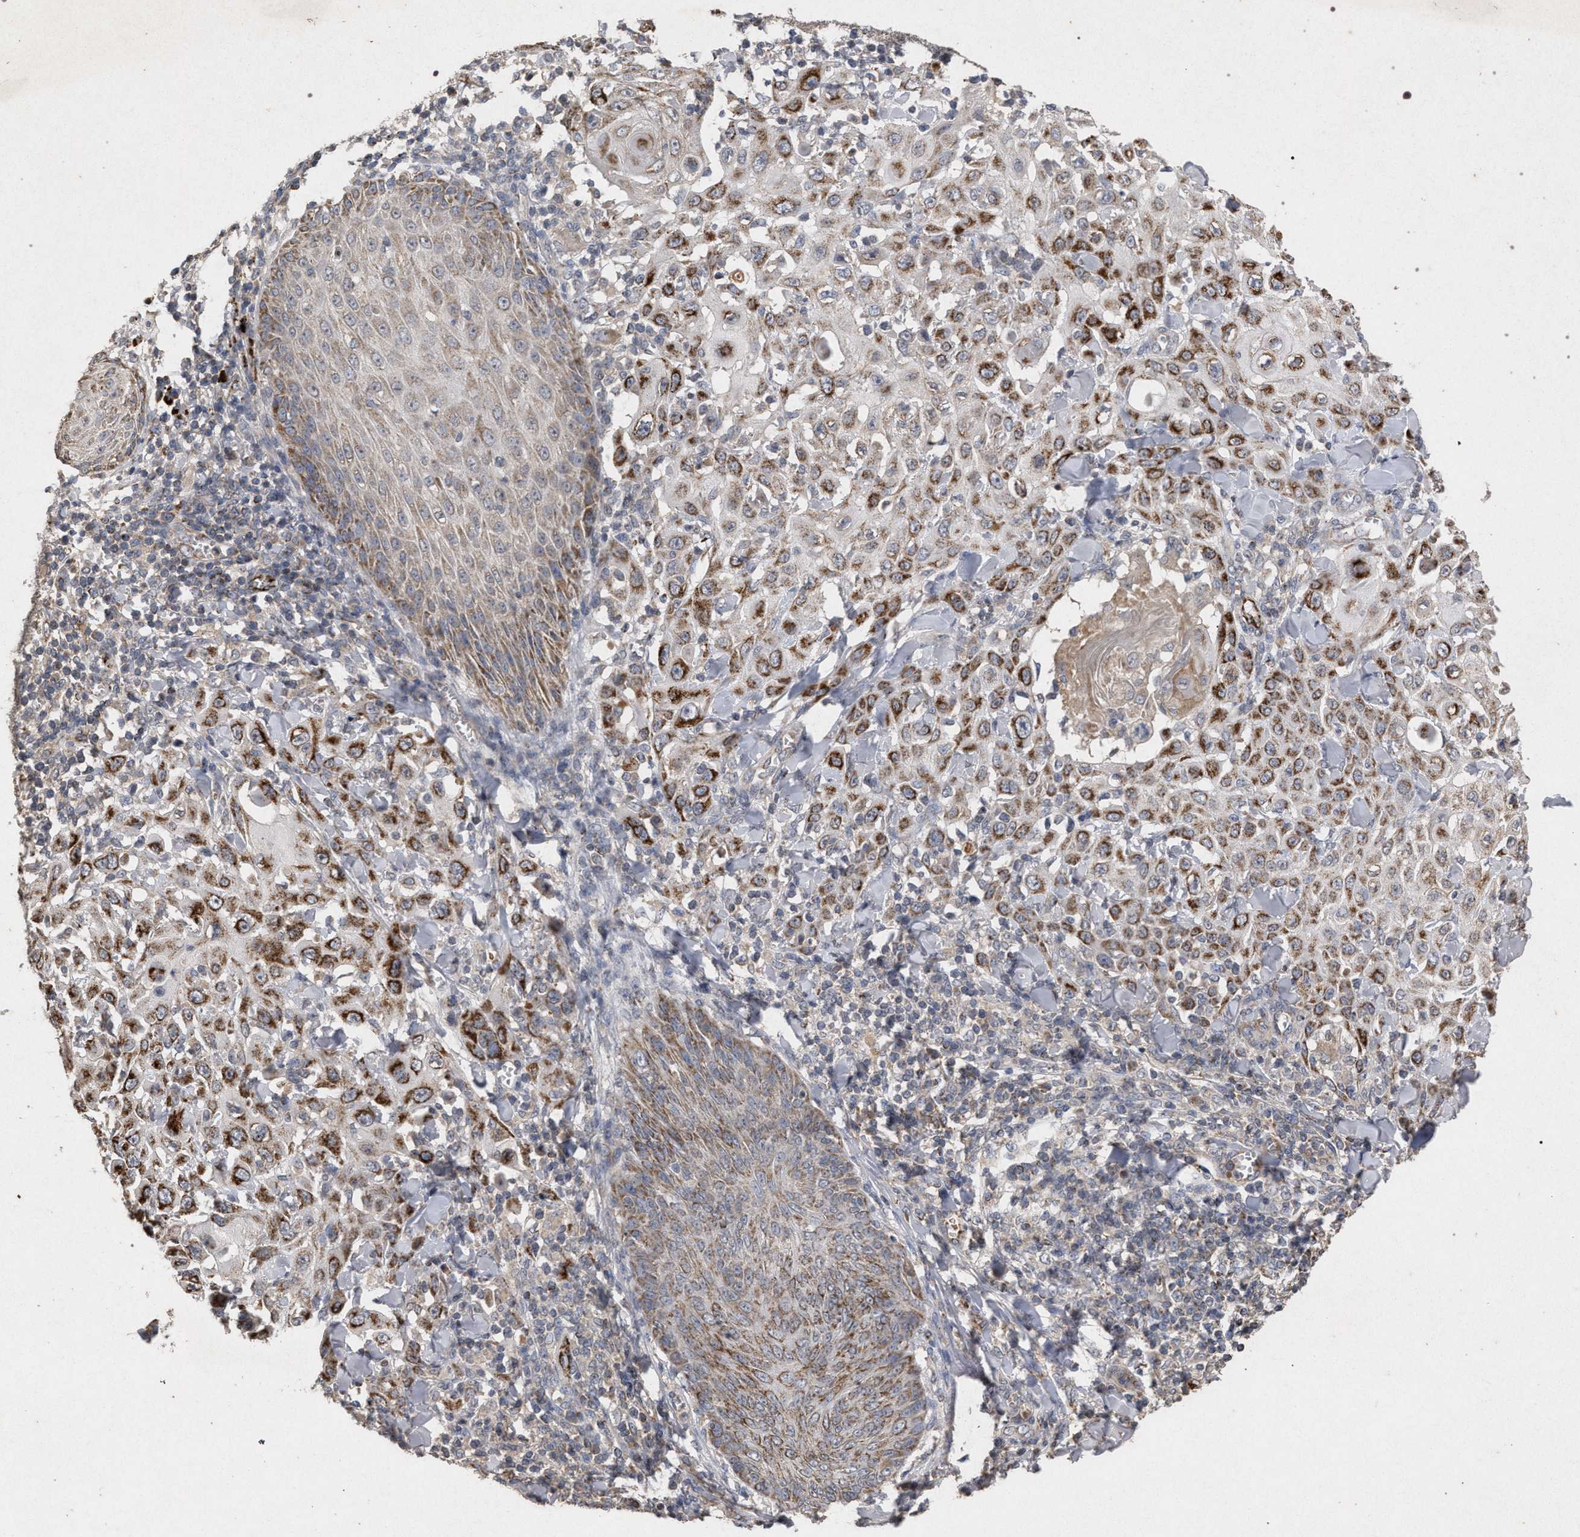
{"staining": {"intensity": "moderate", "quantity": ">75%", "location": "cytoplasmic/membranous"}, "tissue": "skin cancer", "cell_type": "Tumor cells", "image_type": "cancer", "snomed": [{"axis": "morphology", "description": "Squamous cell carcinoma, NOS"}, {"axis": "topography", "description": "Skin"}], "caption": "This image displays skin cancer stained with IHC to label a protein in brown. The cytoplasmic/membranous of tumor cells show moderate positivity for the protein. Nuclei are counter-stained blue.", "gene": "PKD2L1", "patient": {"sex": "male", "age": 24}}